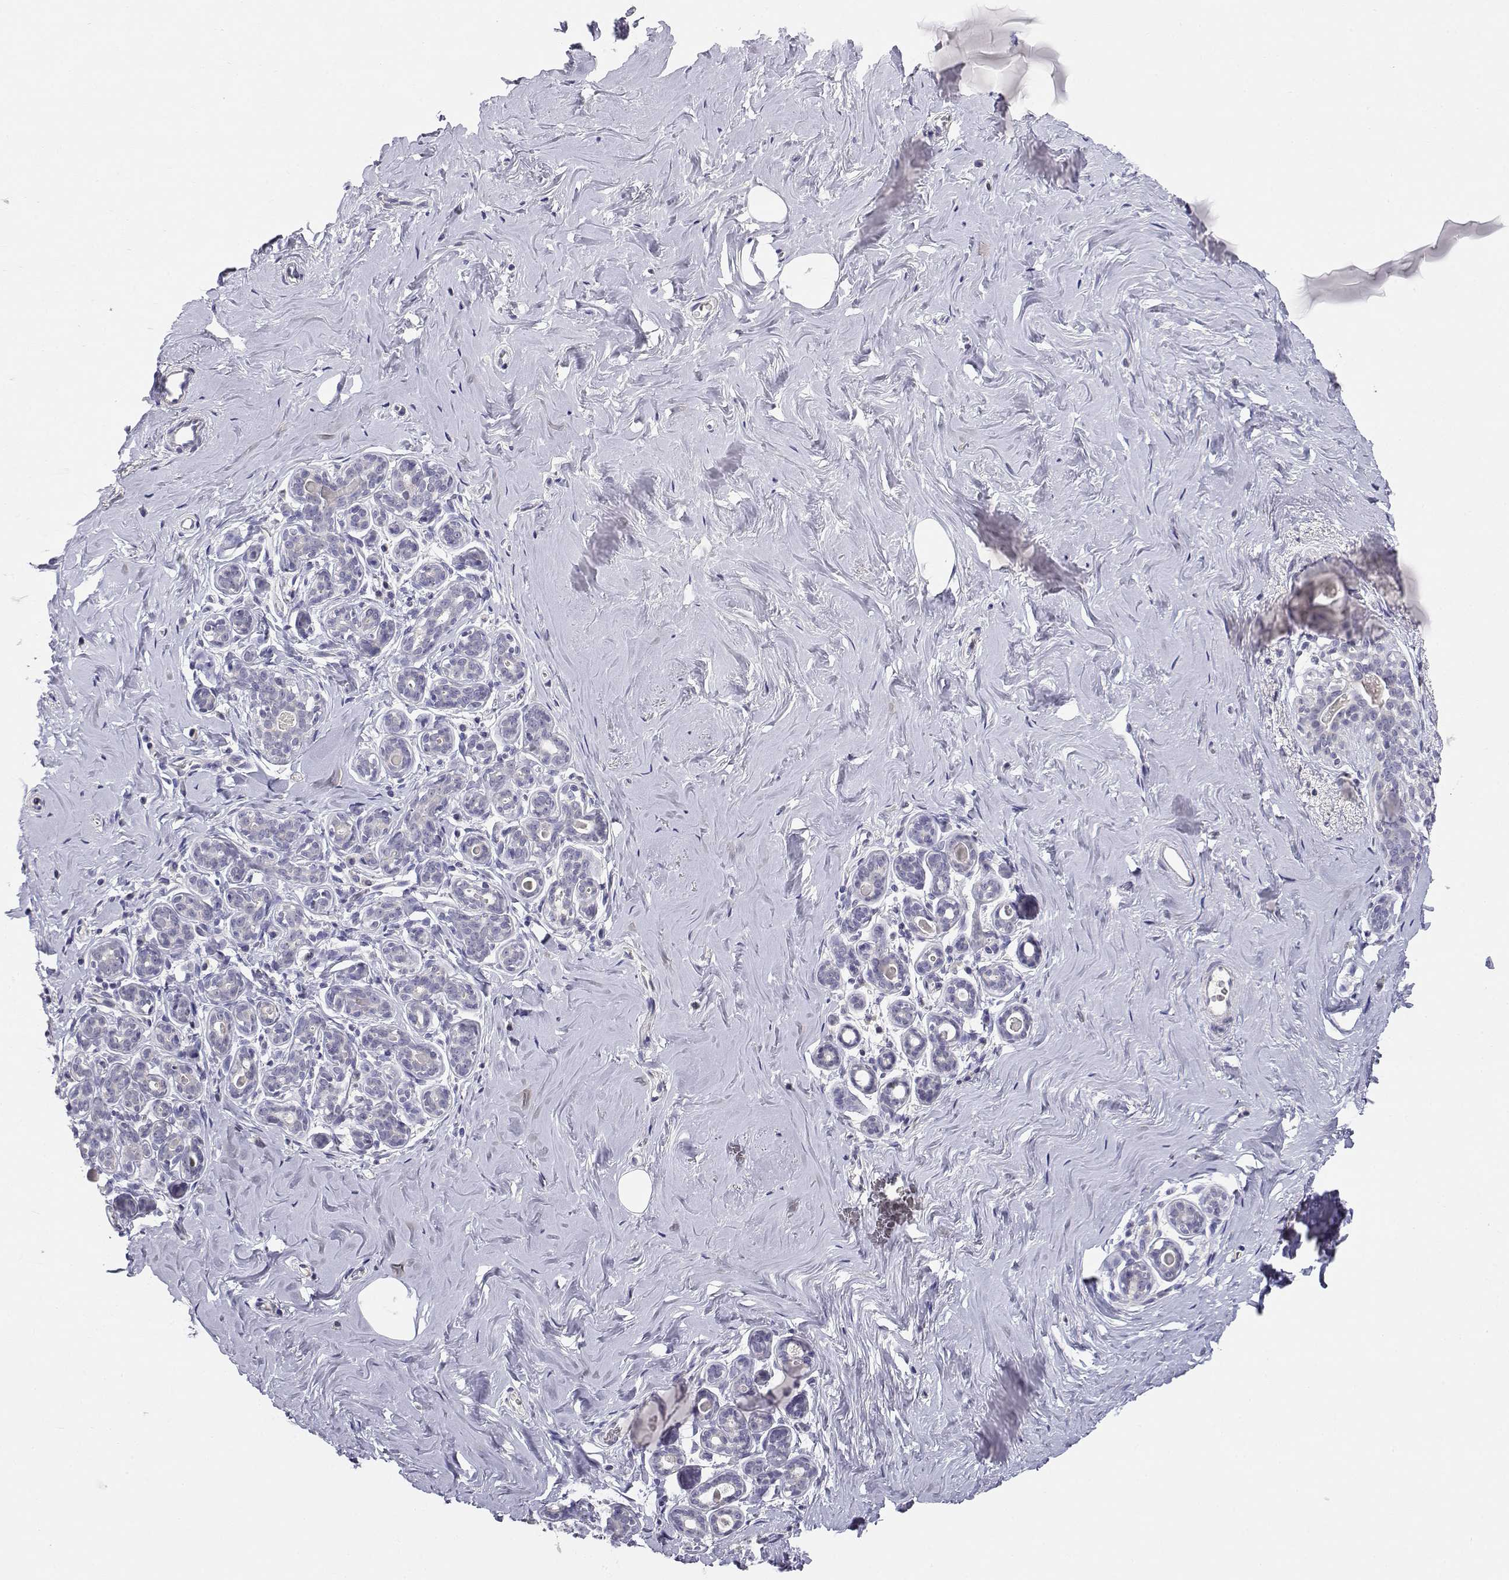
{"staining": {"intensity": "negative", "quantity": "none", "location": "none"}, "tissue": "breast", "cell_type": "Adipocytes", "image_type": "normal", "snomed": [{"axis": "morphology", "description": "Normal tissue, NOS"}, {"axis": "topography", "description": "Skin"}, {"axis": "topography", "description": "Breast"}], "caption": "High power microscopy micrograph of an IHC image of benign breast, revealing no significant staining in adipocytes. Nuclei are stained in blue.", "gene": "ADA", "patient": {"sex": "female", "age": 43}}